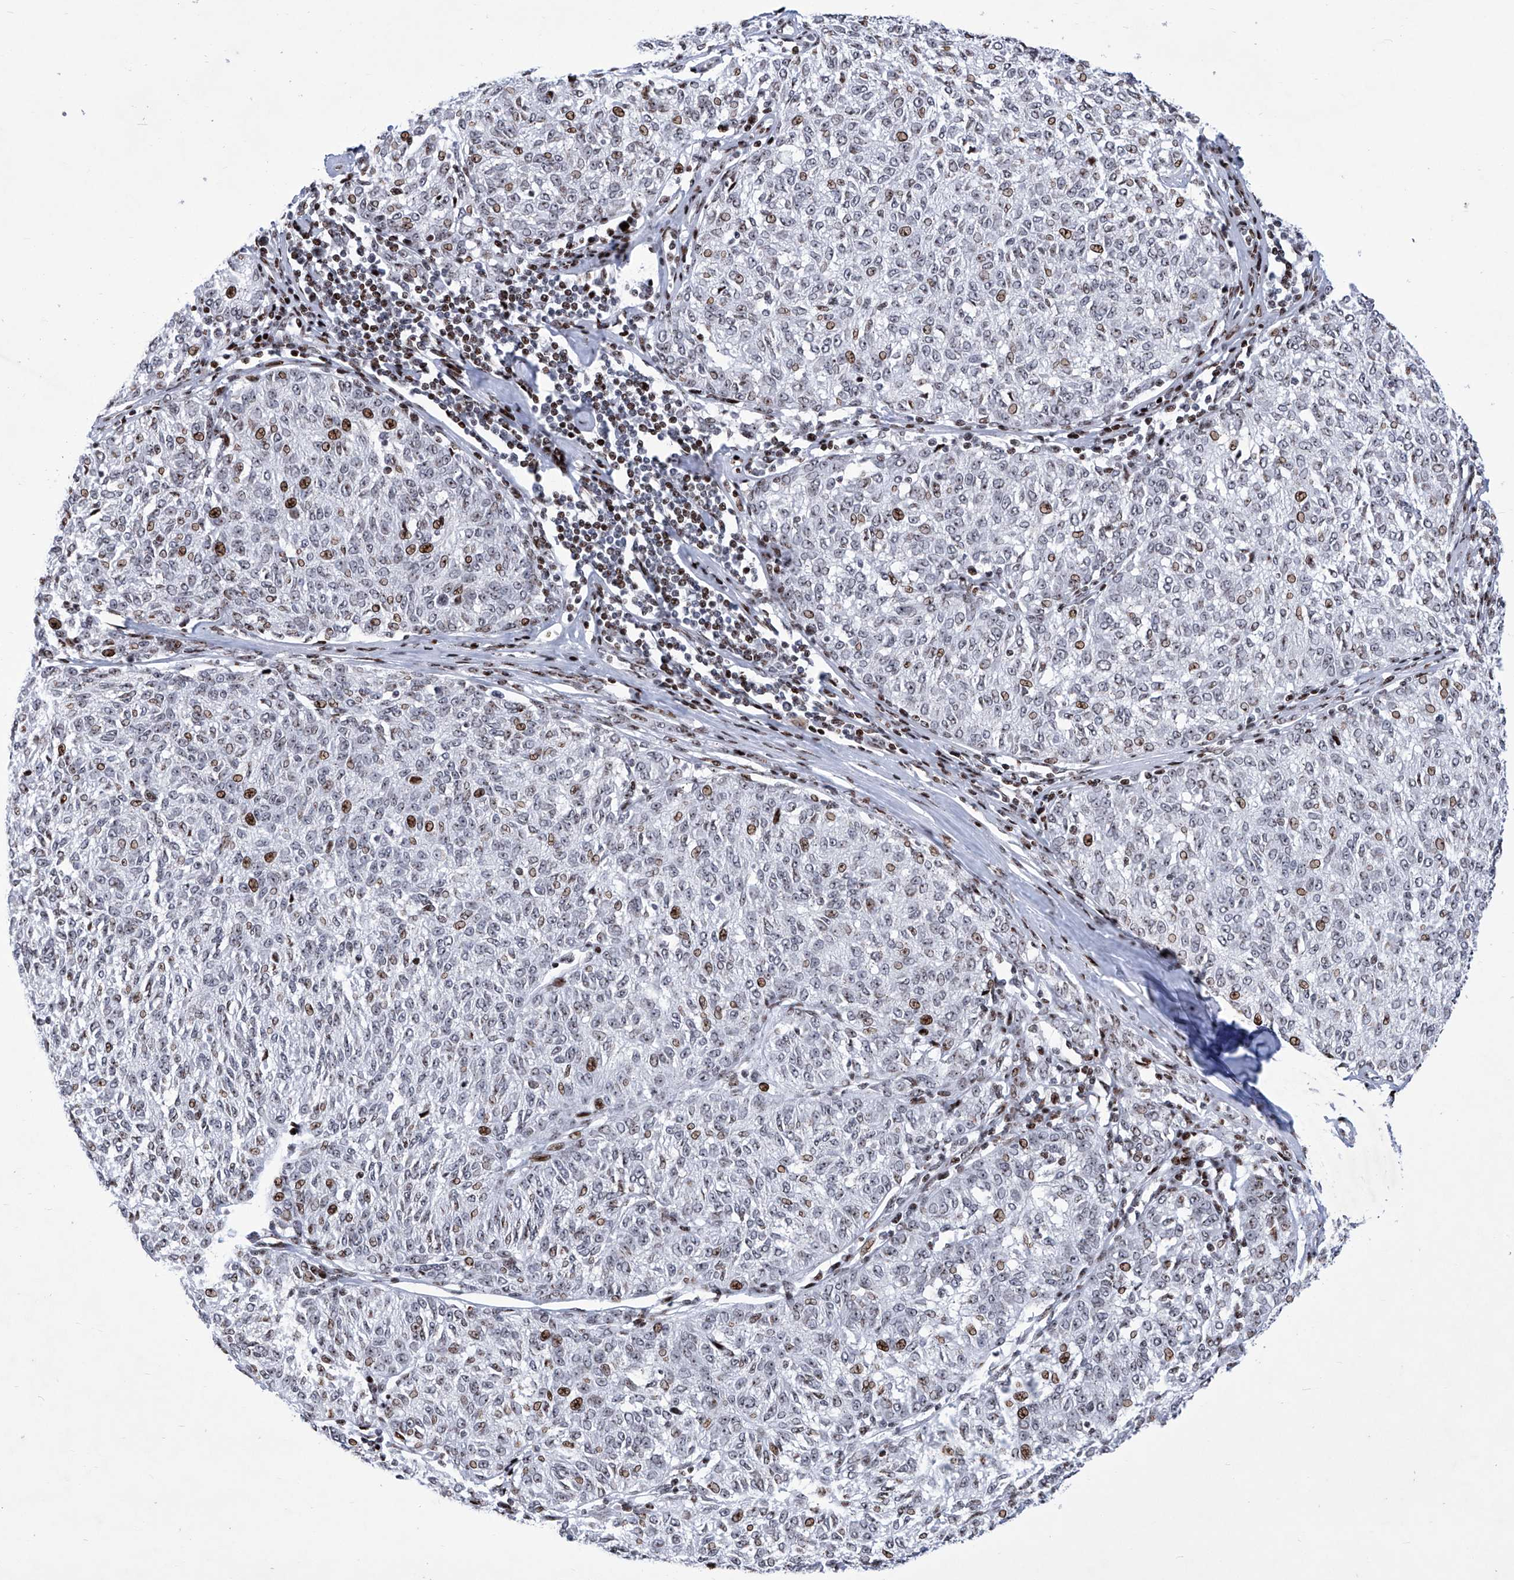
{"staining": {"intensity": "moderate", "quantity": "<25%", "location": "nuclear"}, "tissue": "melanoma", "cell_type": "Tumor cells", "image_type": "cancer", "snomed": [{"axis": "morphology", "description": "Malignant melanoma, NOS"}, {"axis": "topography", "description": "Skin"}], "caption": "The immunohistochemical stain shows moderate nuclear expression in tumor cells of malignant melanoma tissue. The staining is performed using DAB (3,3'-diaminobenzidine) brown chromogen to label protein expression. The nuclei are counter-stained blue using hematoxylin.", "gene": "HEY2", "patient": {"sex": "female", "age": 72}}